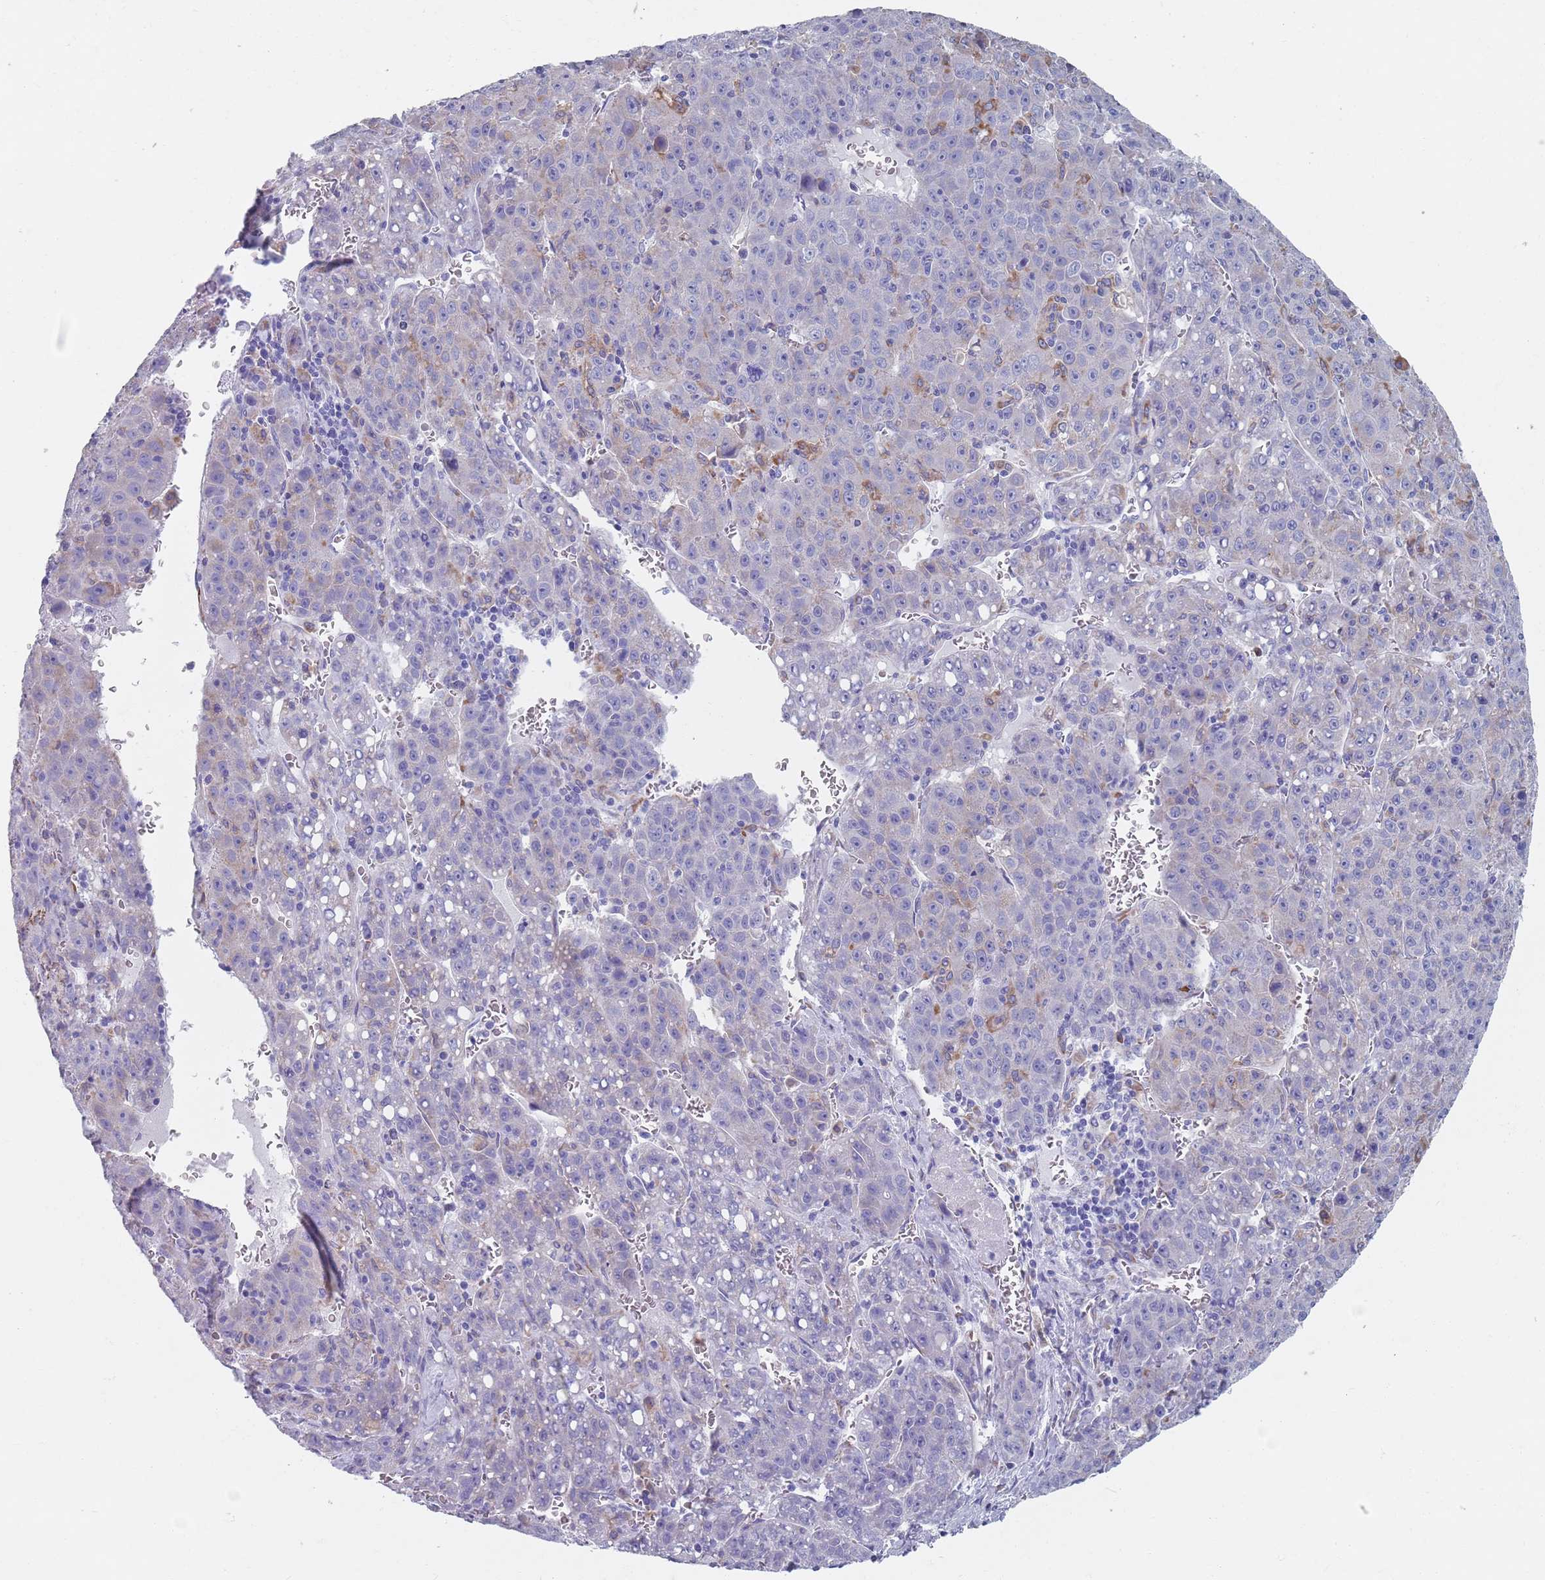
{"staining": {"intensity": "weak", "quantity": "<25%", "location": "cytoplasmic/membranous"}, "tissue": "liver cancer", "cell_type": "Tumor cells", "image_type": "cancer", "snomed": [{"axis": "morphology", "description": "Carcinoma, Hepatocellular, NOS"}, {"axis": "topography", "description": "Liver"}], "caption": "High power microscopy photomicrograph of an IHC histopathology image of liver cancer (hepatocellular carcinoma), revealing no significant positivity in tumor cells.", "gene": "PLOD1", "patient": {"sex": "female", "age": 53}}